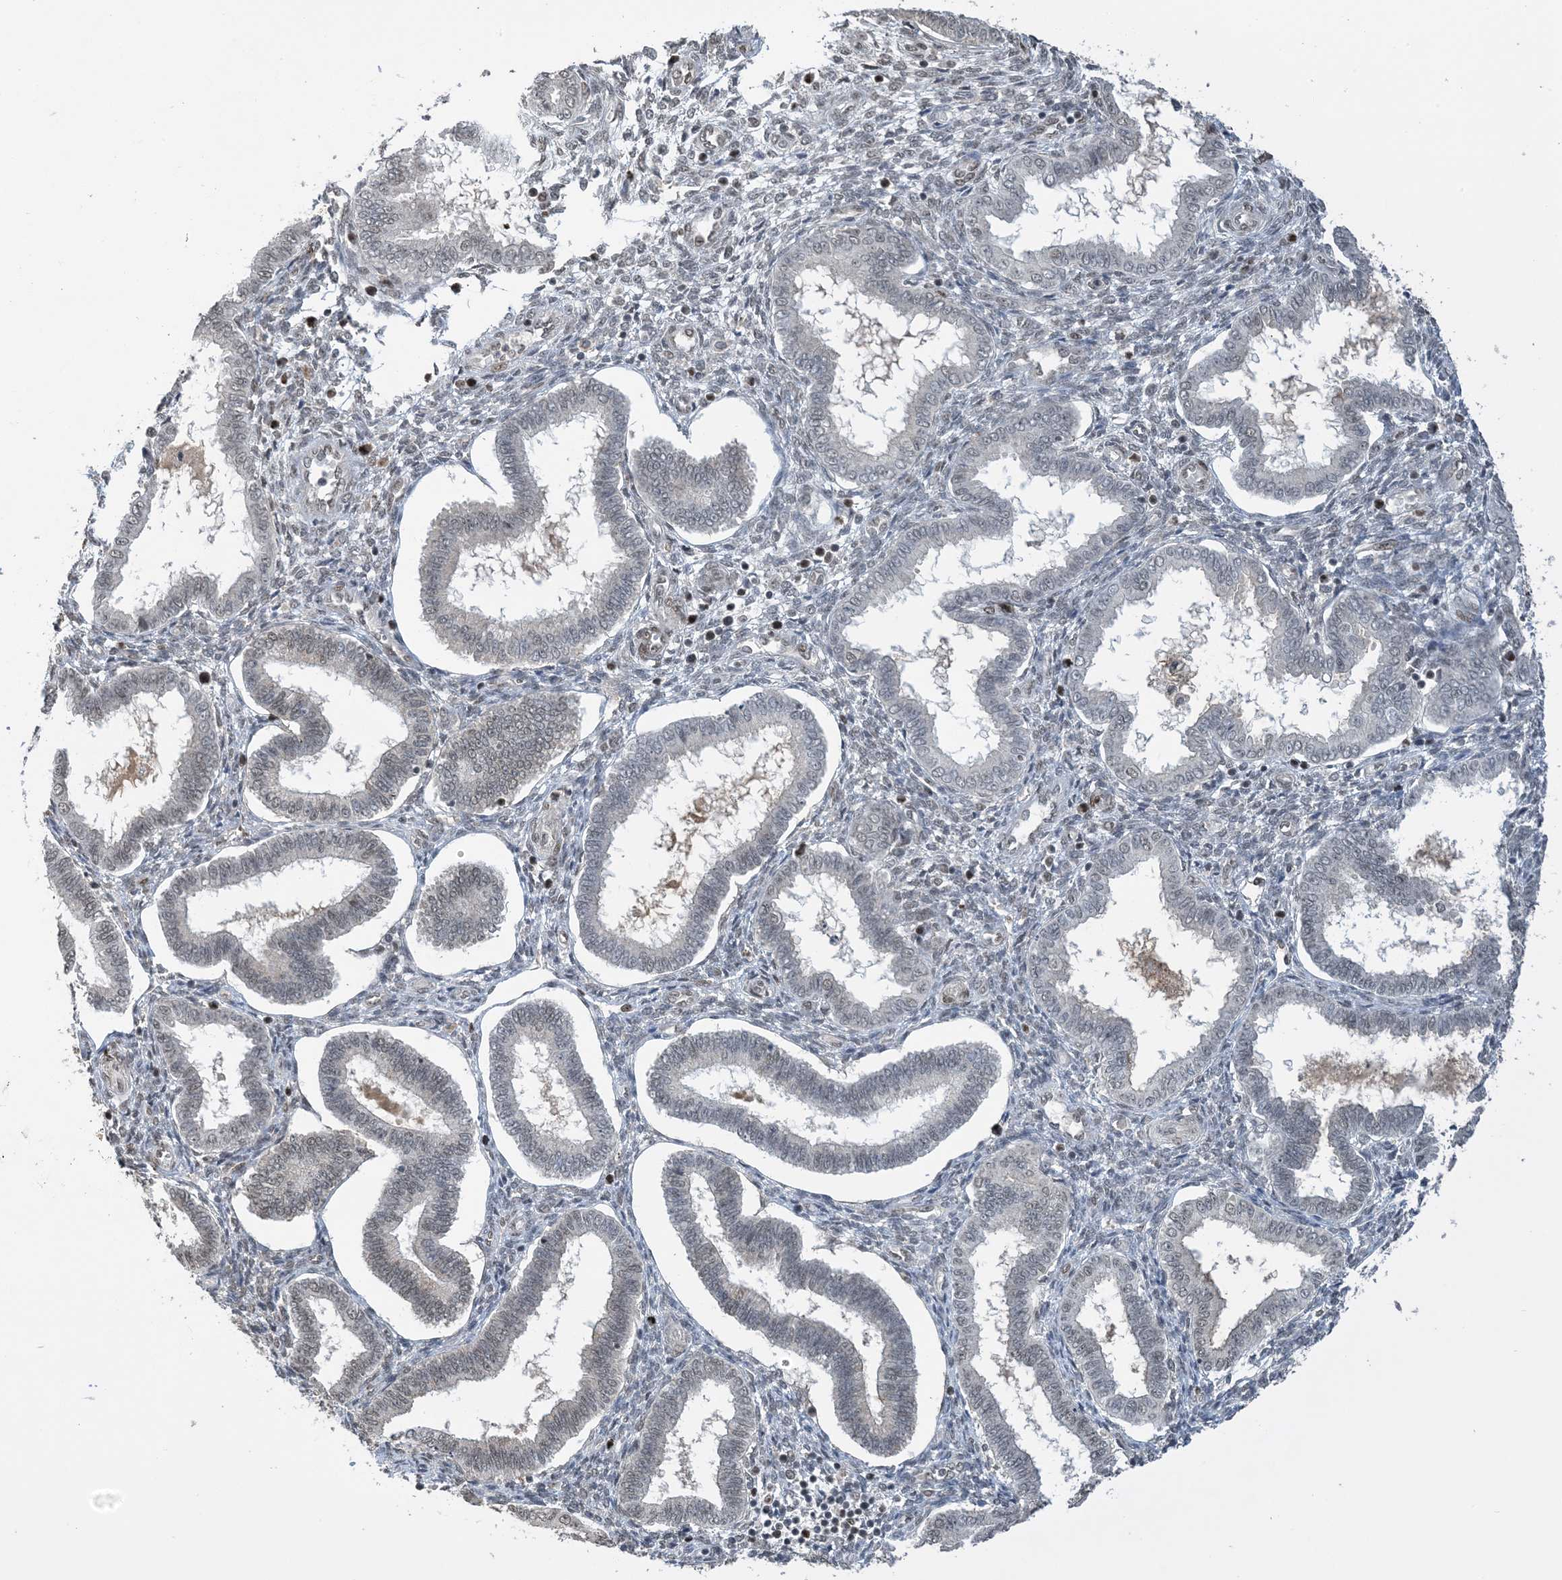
{"staining": {"intensity": "negative", "quantity": "none", "location": "none"}, "tissue": "endometrium", "cell_type": "Cells in endometrial stroma", "image_type": "normal", "snomed": [{"axis": "morphology", "description": "Normal tissue, NOS"}, {"axis": "topography", "description": "Endometrium"}], "caption": "Photomicrograph shows no significant protein staining in cells in endometrial stroma of unremarkable endometrium.", "gene": "ACYP2", "patient": {"sex": "female", "age": 24}}